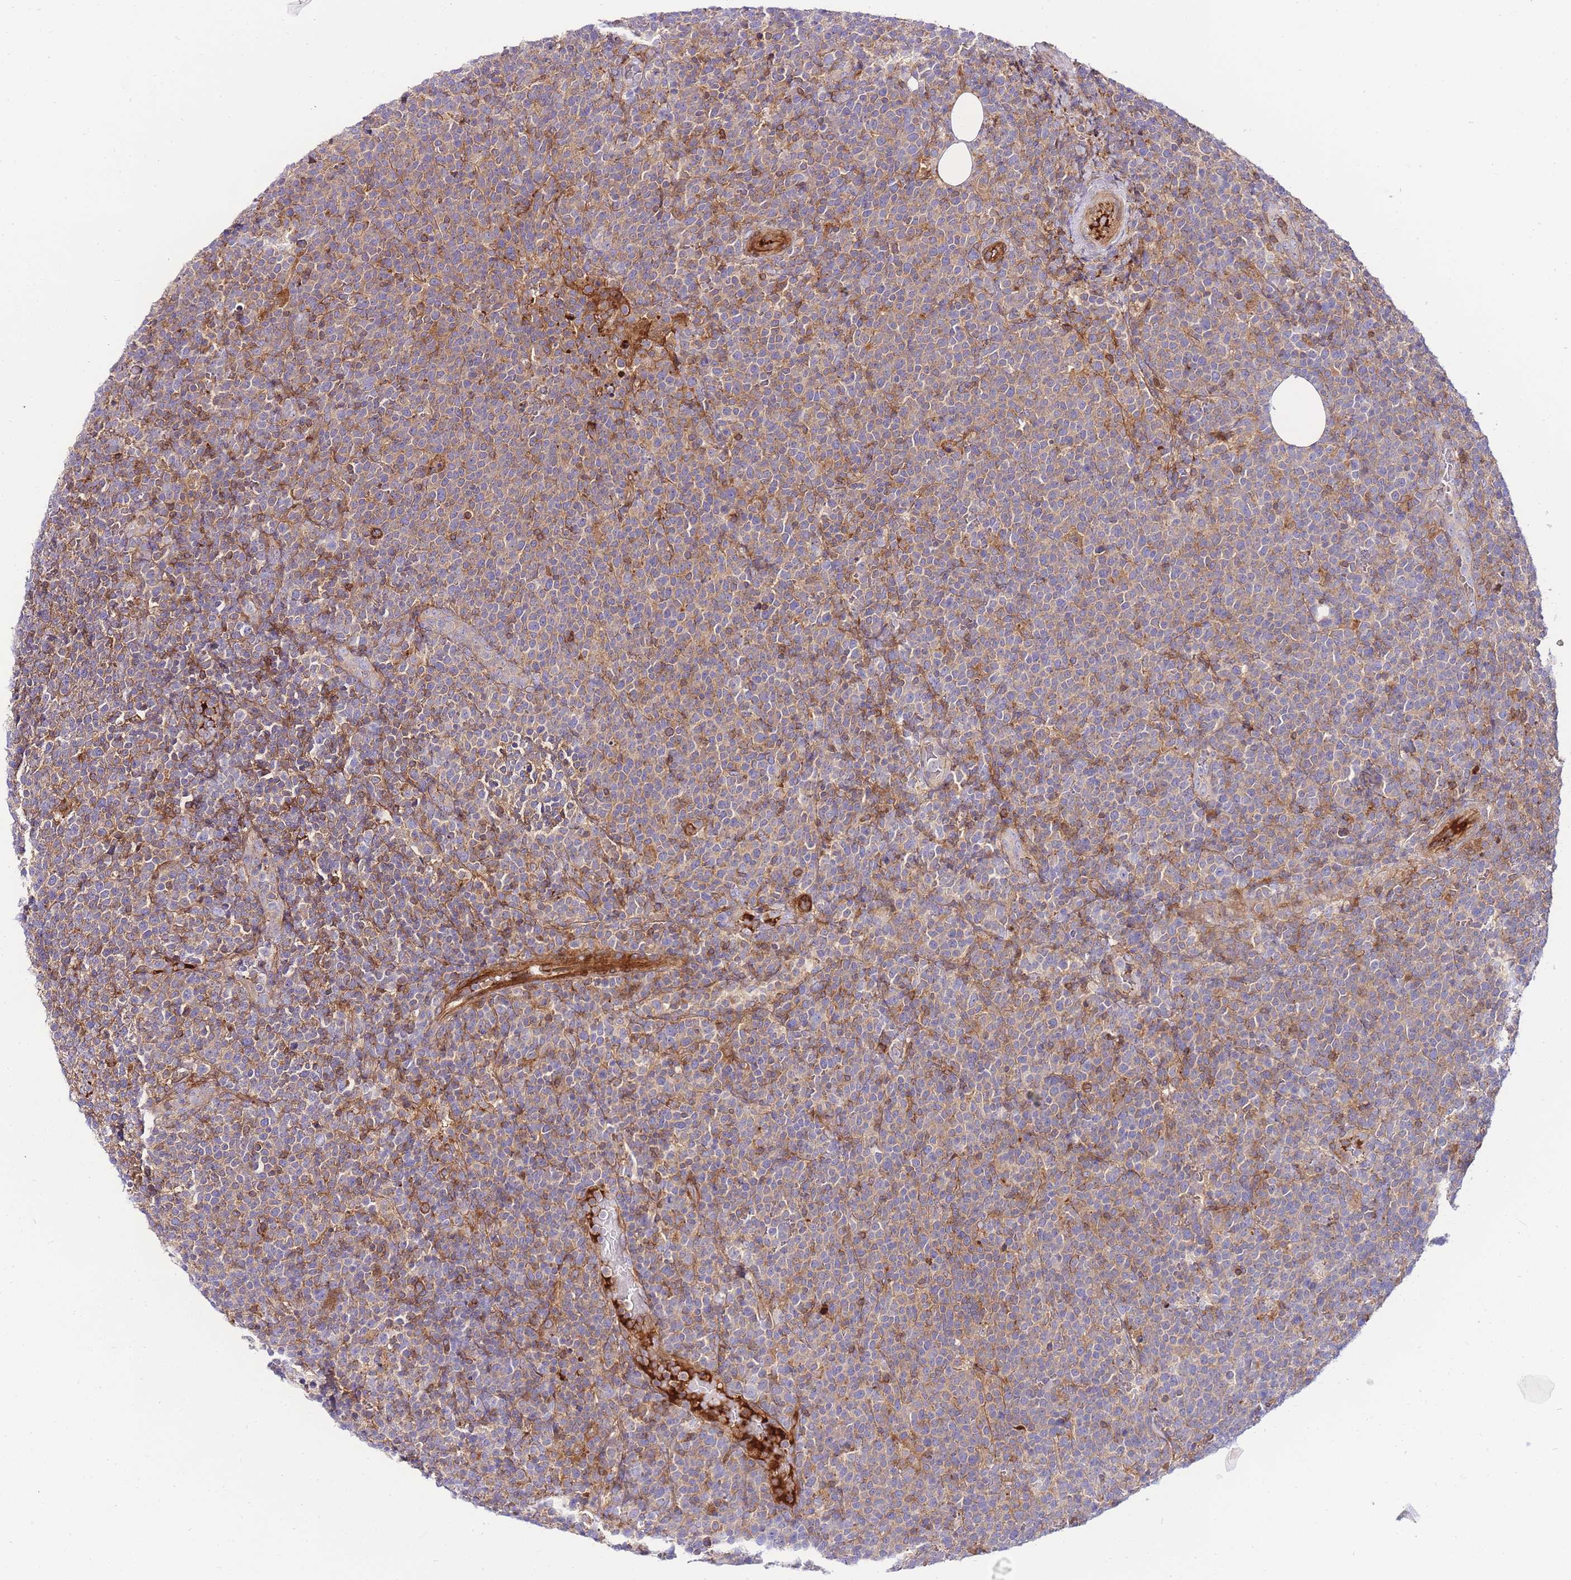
{"staining": {"intensity": "weak", "quantity": "25%-75%", "location": "cytoplasmic/membranous"}, "tissue": "lymphoma", "cell_type": "Tumor cells", "image_type": "cancer", "snomed": [{"axis": "morphology", "description": "Malignant lymphoma, non-Hodgkin's type, High grade"}, {"axis": "topography", "description": "Lymph node"}], "caption": "Lymphoma stained with a protein marker reveals weak staining in tumor cells.", "gene": "FBN3", "patient": {"sex": "male", "age": 61}}